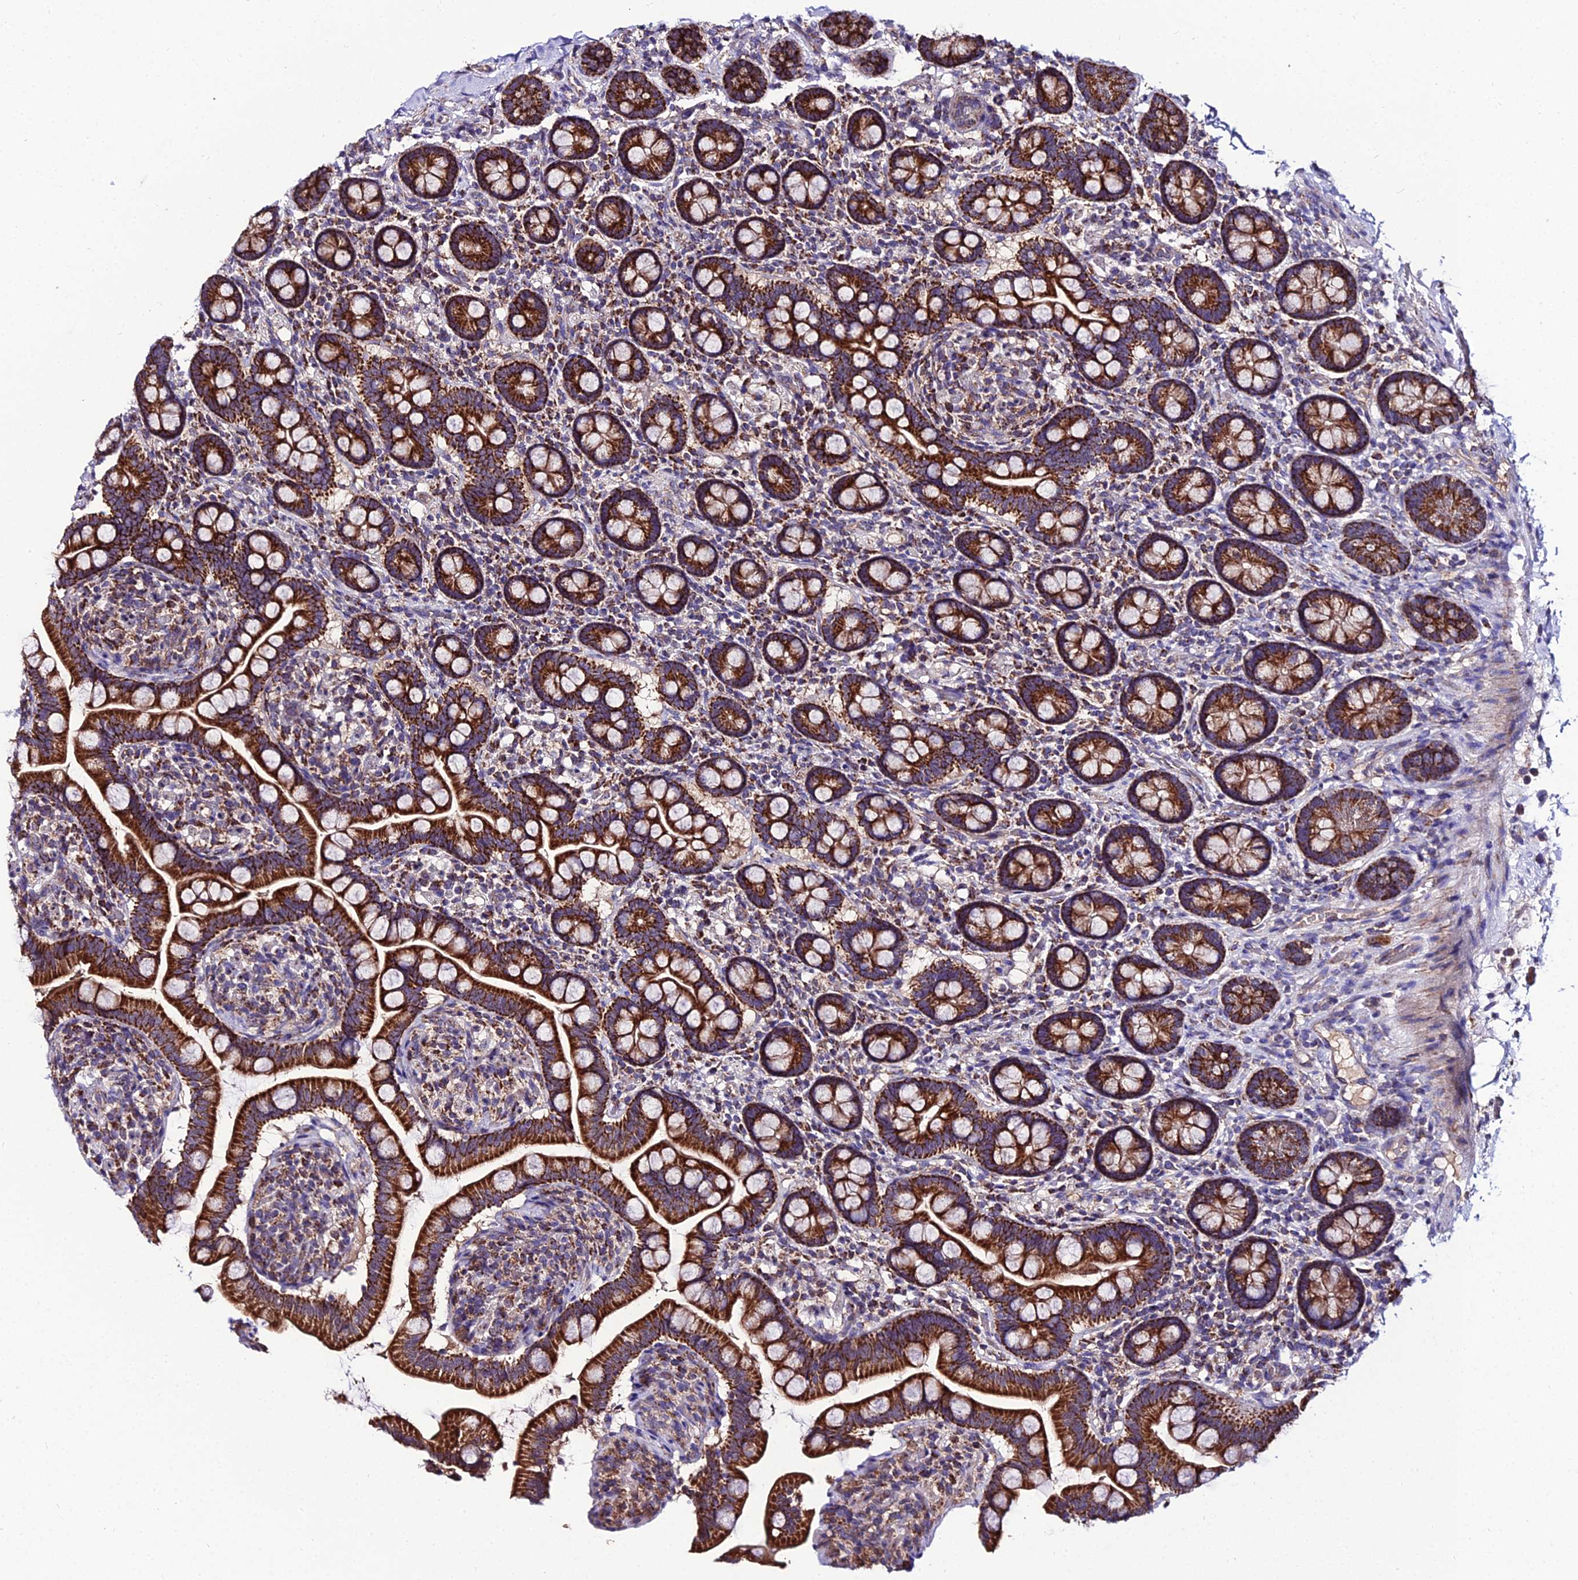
{"staining": {"intensity": "strong", "quantity": ">75%", "location": "cytoplasmic/membranous"}, "tissue": "small intestine", "cell_type": "Glandular cells", "image_type": "normal", "snomed": [{"axis": "morphology", "description": "Normal tissue, NOS"}, {"axis": "topography", "description": "Small intestine"}], "caption": "Immunohistochemistry (IHC) photomicrograph of unremarkable small intestine: small intestine stained using immunohistochemistry demonstrates high levels of strong protein expression localized specifically in the cytoplasmic/membranous of glandular cells, appearing as a cytoplasmic/membranous brown color.", "gene": "PSMD2", "patient": {"sex": "female", "age": 64}}